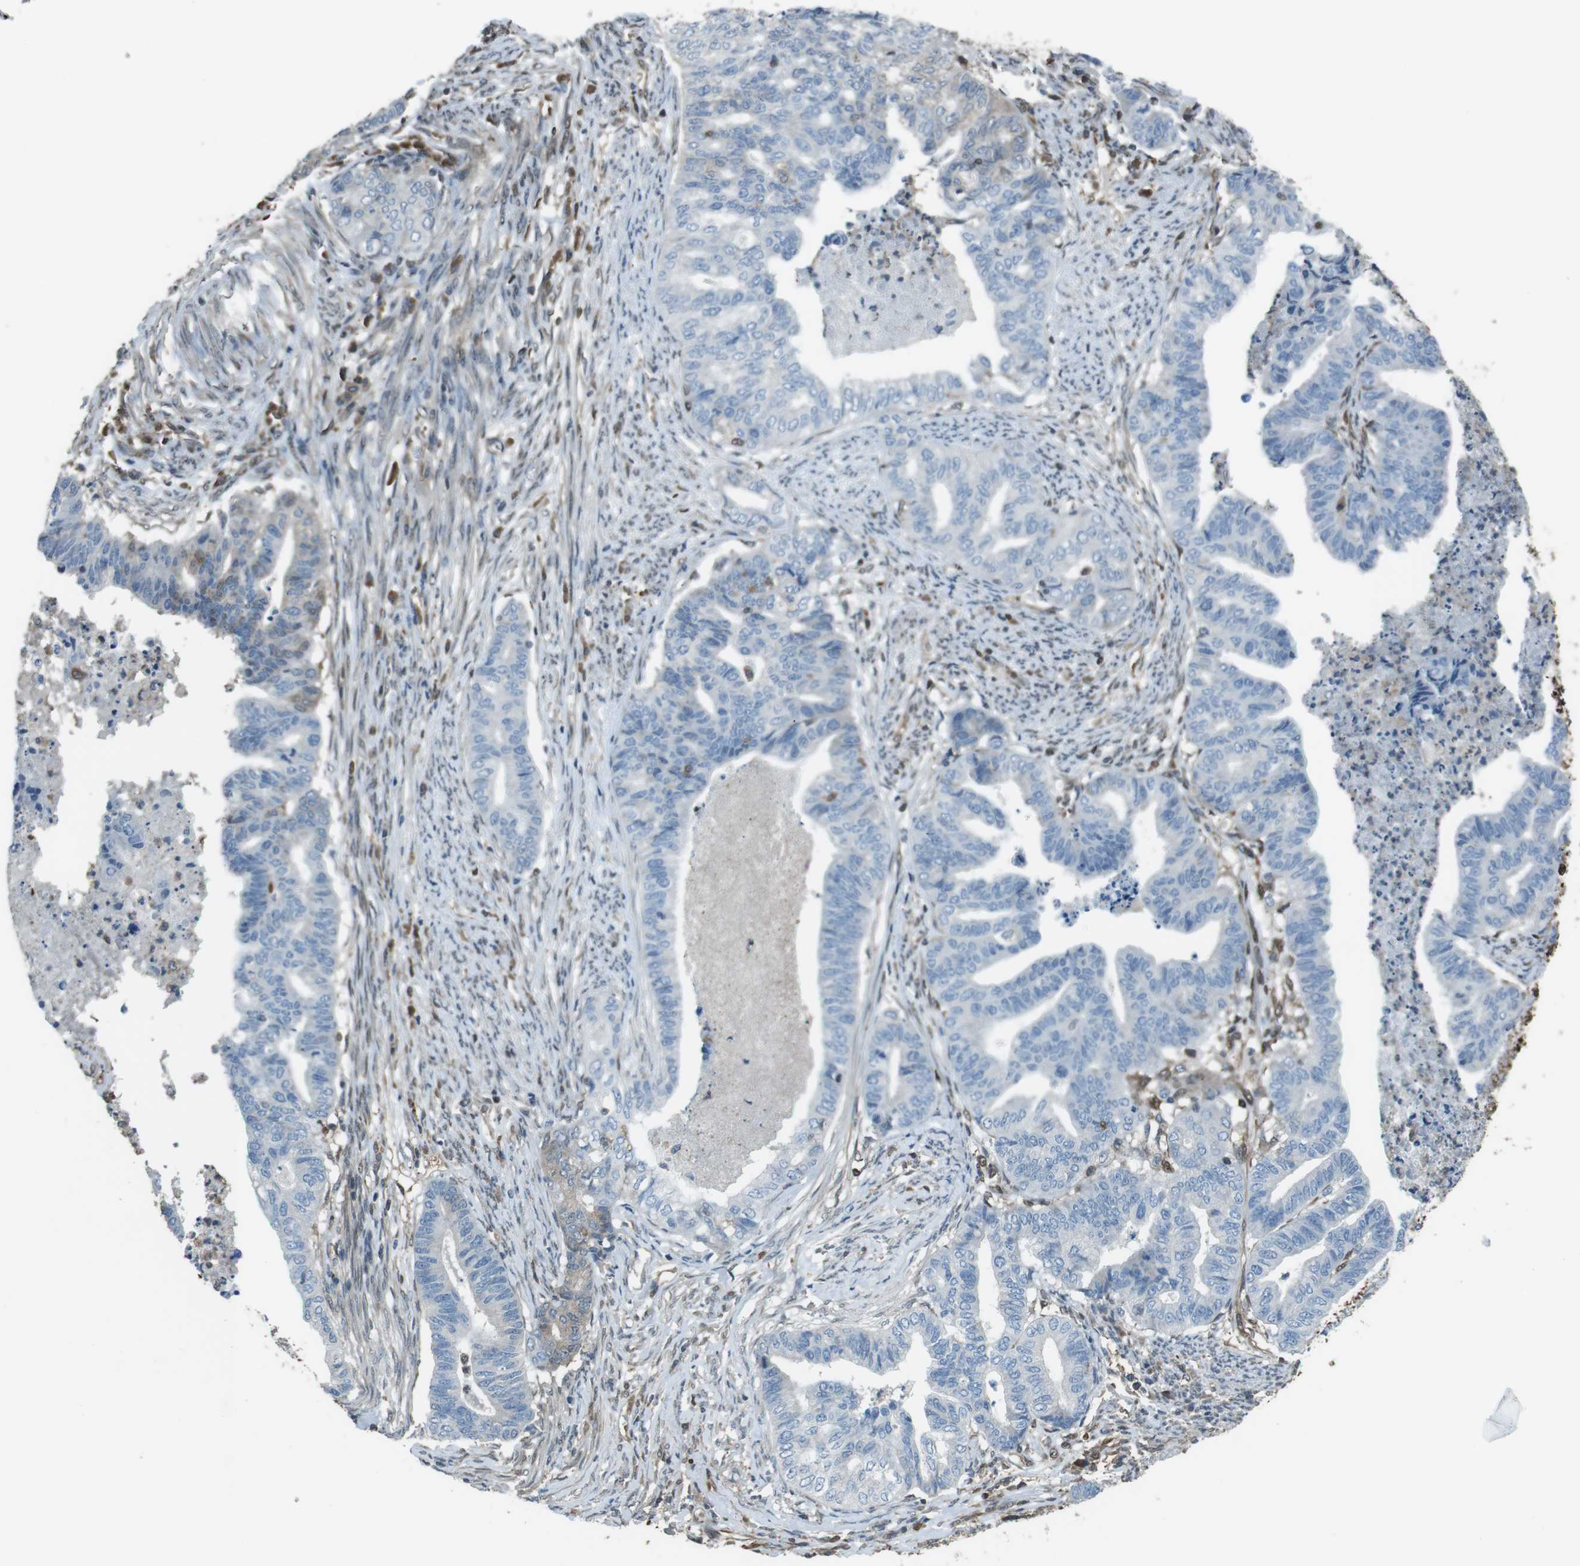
{"staining": {"intensity": "weak", "quantity": "<25%", "location": "cytoplasmic/membranous"}, "tissue": "endometrial cancer", "cell_type": "Tumor cells", "image_type": "cancer", "snomed": [{"axis": "morphology", "description": "Adenocarcinoma, NOS"}, {"axis": "topography", "description": "Endometrium"}], "caption": "Tumor cells are negative for brown protein staining in endometrial cancer.", "gene": "TWSG1", "patient": {"sex": "female", "age": 79}}